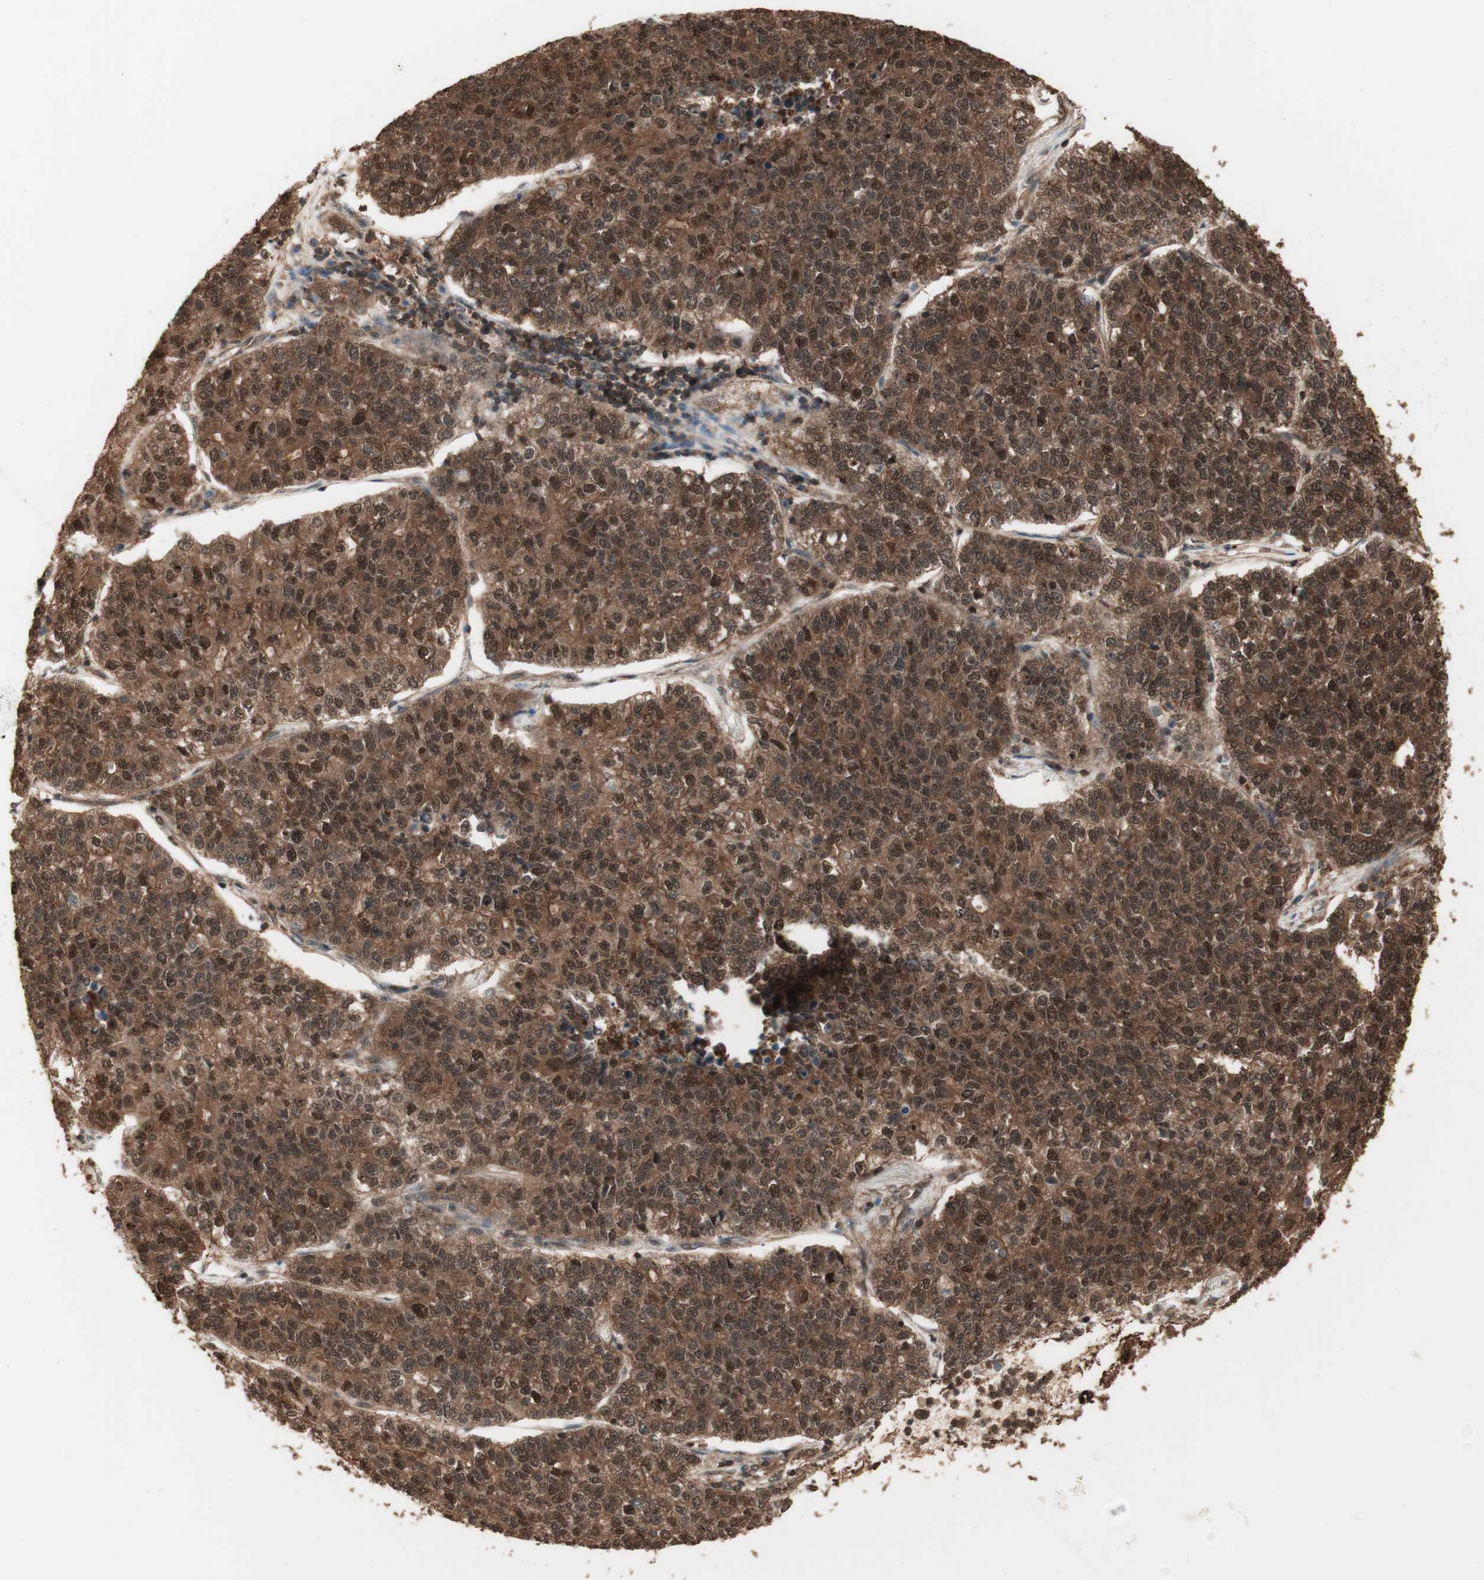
{"staining": {"intensity": "strong", "quantity": ">75%", "location": "cytoplasmic/membranous,nuclear"}, "tissue": "lung cancer", "cell_type": "Tumor cells", "image_type": "cancer", "snomed": [{"axis": "morphology", "description": "Adenocarcinoma, NOS"}, {"axis": "topography", "description": "Lung"}], "caption": "Immunohistochemical staining of human lung cancer reveals high levels of strong cytoplasmic/membranous and nuclear protein staining in about >75% of tumor cells.", "gene": "YWHAB", "patient": {"sex": "male", "age": 49}}